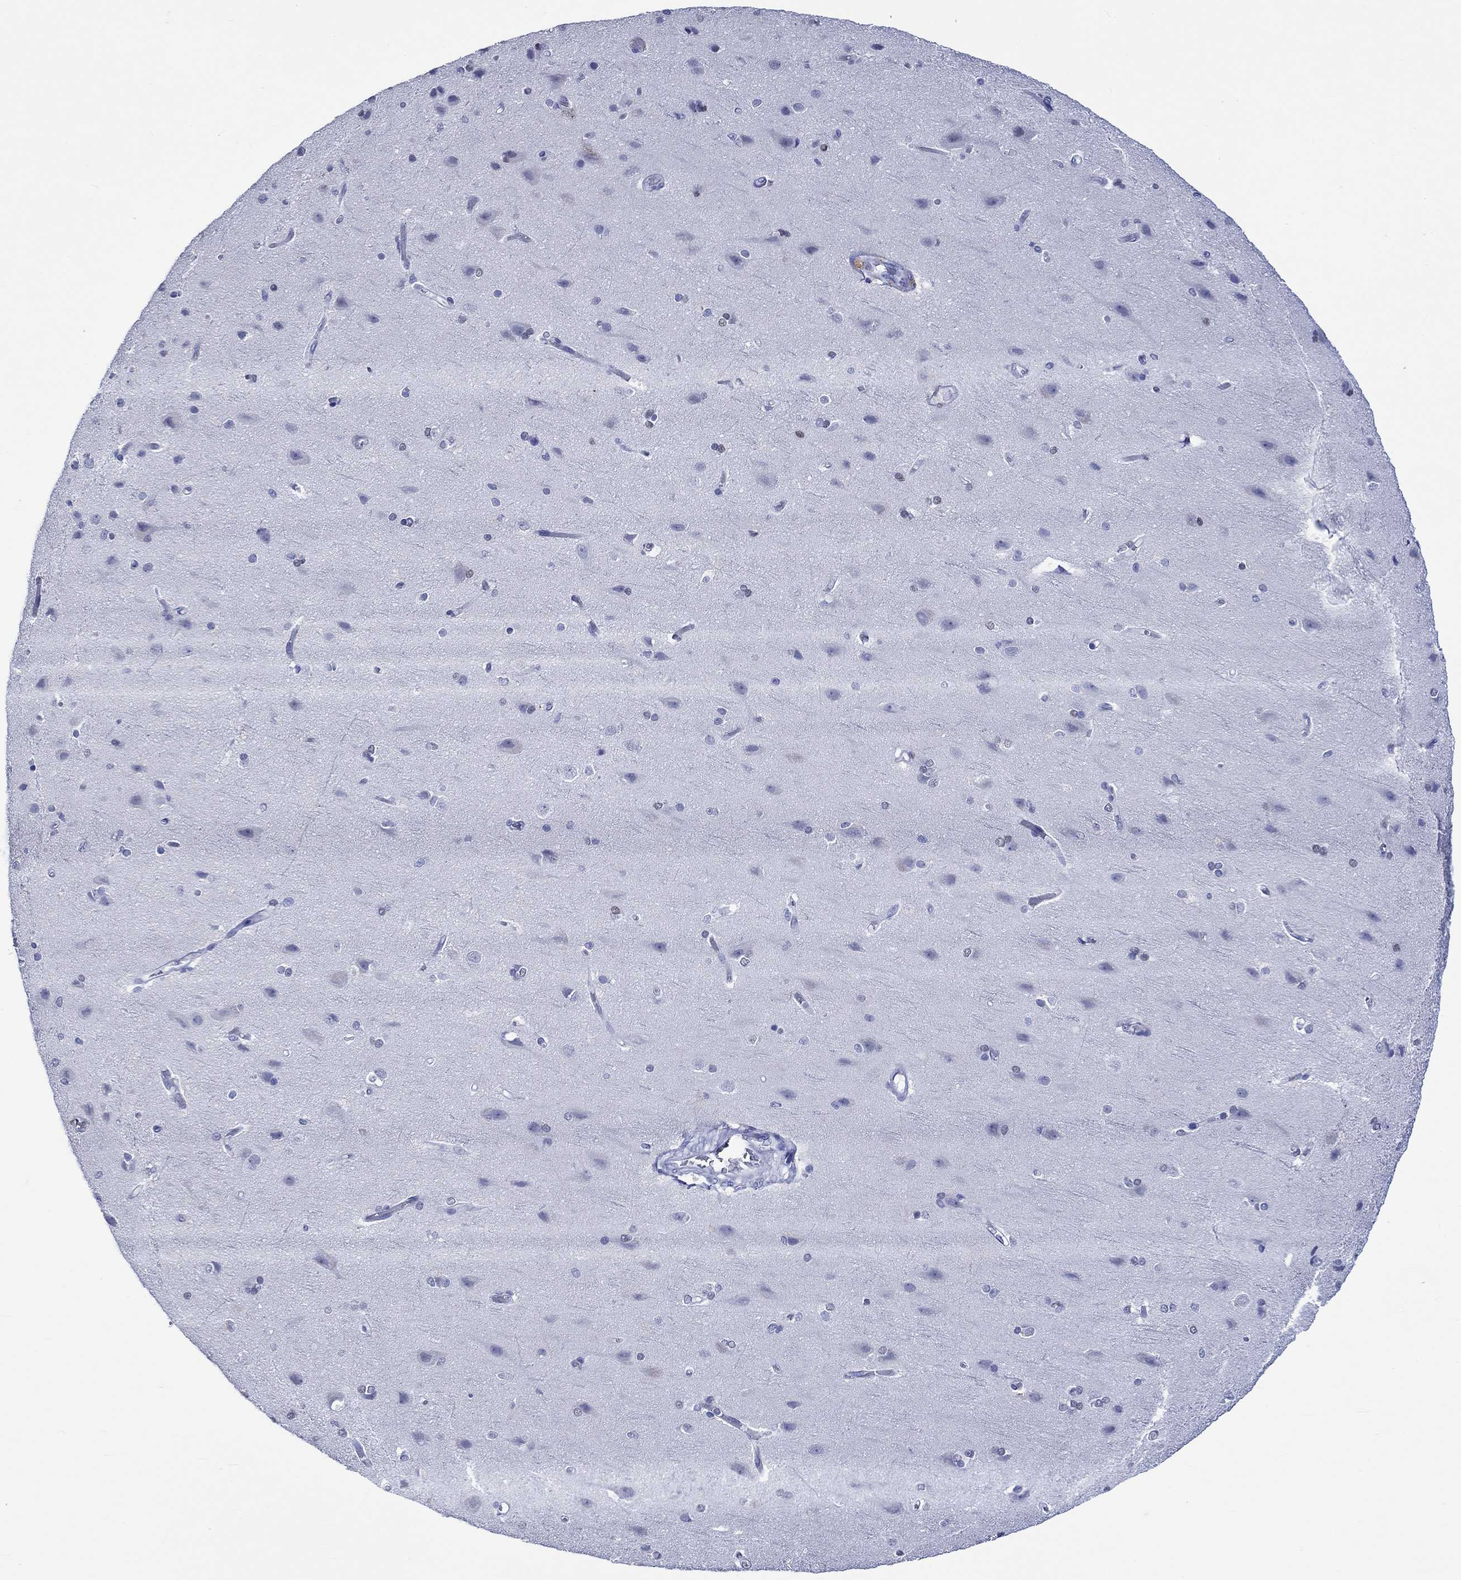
{"staining": {"intensity": "negative", "quantity": "none", "location": "none"}, "tissue": "cerebral cortex", "cell_type": "Endothelial cells", "image_type": "normal", "snomed": [{"axis": "morphology", "description": "Normal tissue, NOS"}, {"axis": "topography", "description": "Cerebral cortex"}], "caption": "Immunohistochemistry (IHC) of normal cerebral cortex reveals no expression in endothelial cells.", "gene": "KLHL35", "patient": {"sex": "male", "age": 37}}